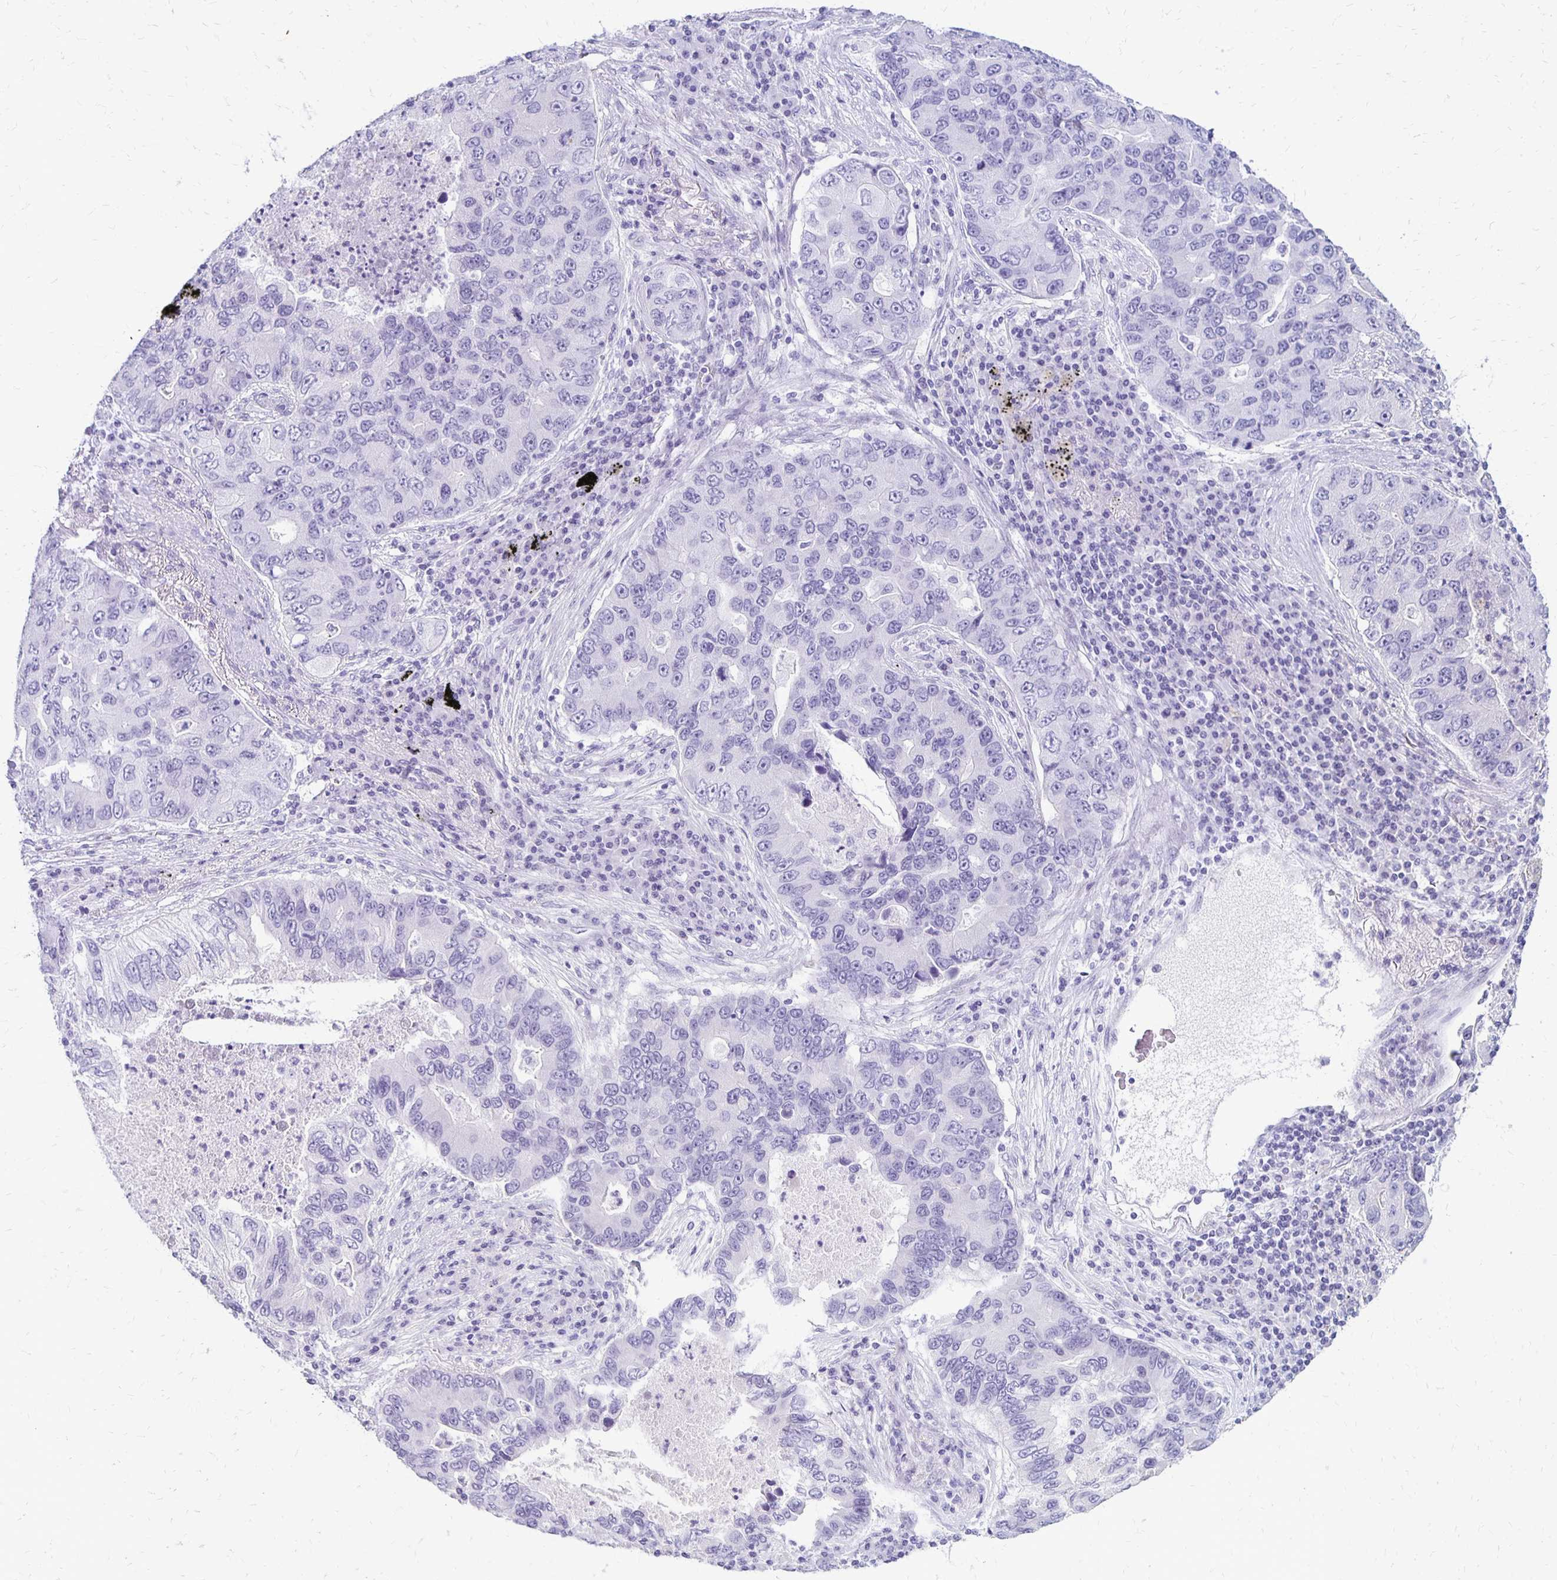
{"staining": {"intensity": "negative", "quantity": "none", "location": "none"}, "tissue": "lung cancer", "cell_type": "Tumor cells", "image_type": "cancer", "snomed": [{"axis": "morphology", "description": "Adenocarcinoma, NOS"}, {"axis": "morphology", "description": "Adenocarcinoma, metastatic, NOS"}, {"axis": "topography", "description": "Lymph node"}, {"axis": "topography", "description": "Lung"}], "caption": "This is an immunohistochemistry (IHC) image of human lung metastatic adenocarcinoma. There is no expression in tumor cells.", "gene": "RYR1", "patient": {"sex": "female", "age": 54}}